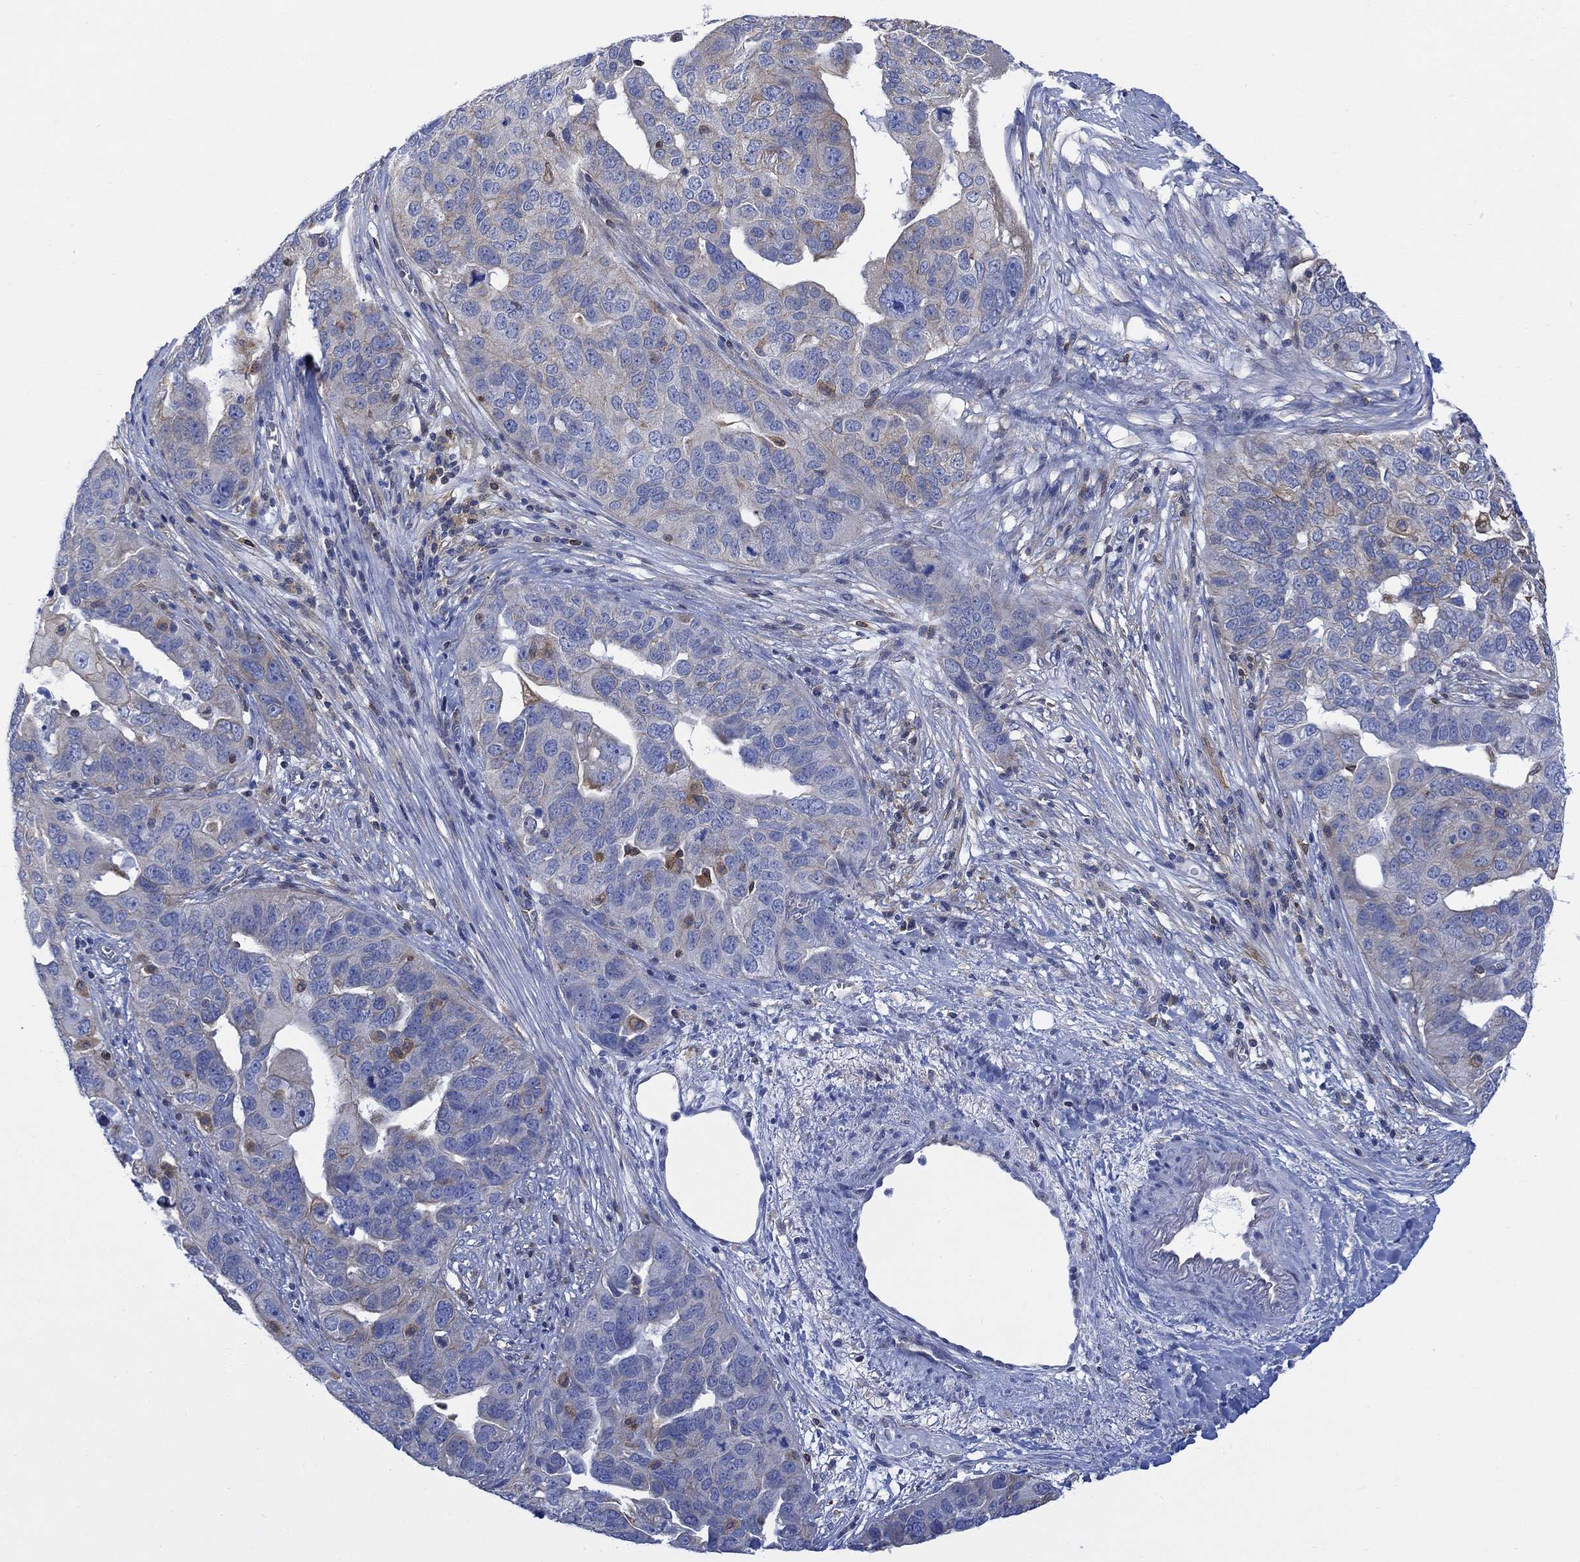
{"staining": {"intensity": "weak", "quantity": "<25%", "location": "cytoplasmic/membranous"}, "tissue": "ovarian cancer", "cell_type": "Tumor cells", "image_type": "cancer", "snomed": [{"axis": "morphology", "description": "Carcinoma, endometroid"}, {"axis": "topography", "description": "Soft tissue"}, {"axis": "topography", "description": "Ovary"}], "caption": "Endometroid carcinoma (ovarian) was stained to show a protein in brown. There is no significant staining in tumor cells.", "gene": "GBP5", "patient": {"sex": "female", "age": 52}}